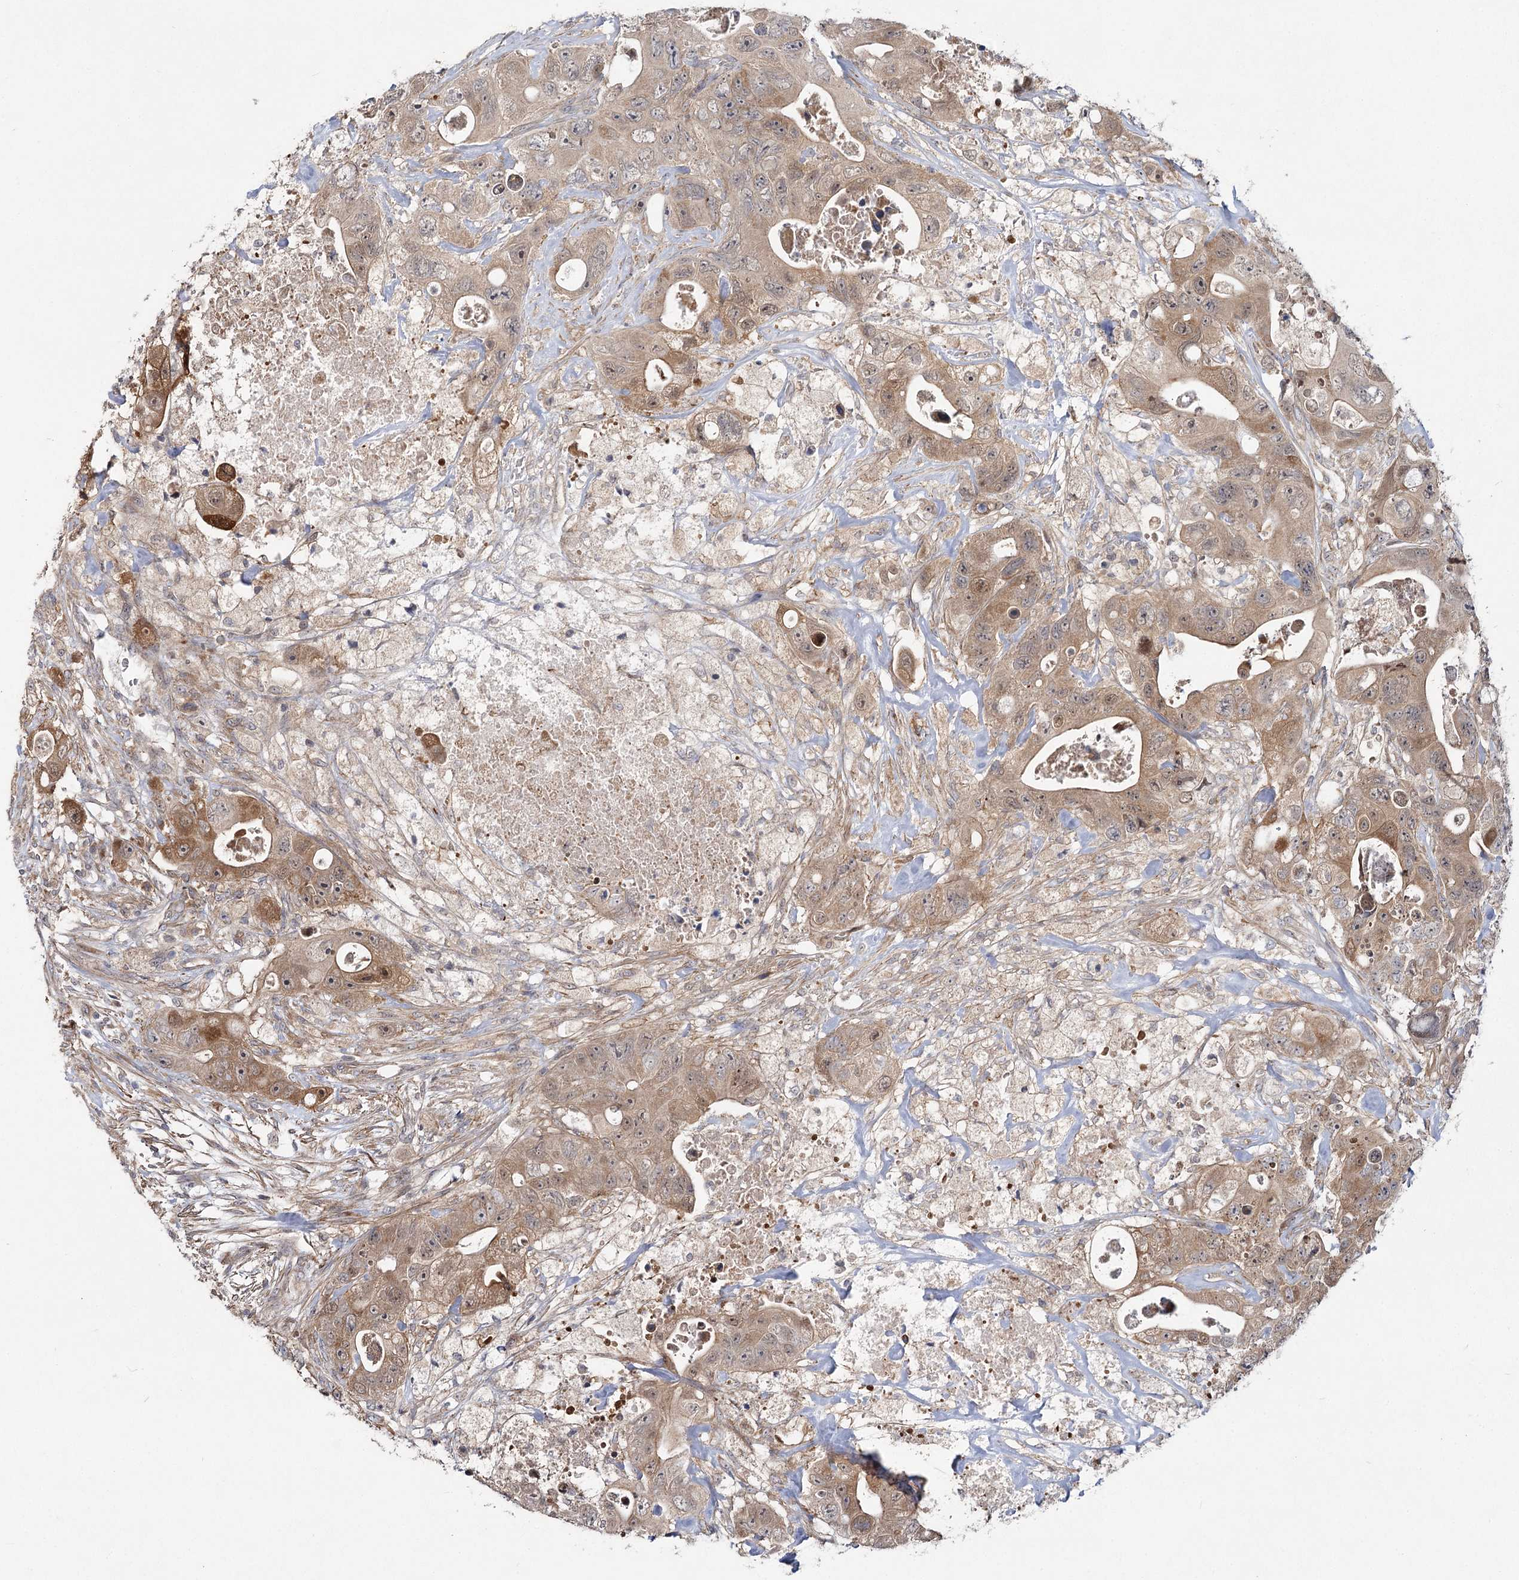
{"staining": {"intensity": "moderate", "quantity": ">75%", "location": "cytoplasmic/membranous"}, "tissue": "colorectal cancer", "cell_type": "Tumor cells", "image_type": "cancer", "snomed": [{"axis": "morphology", "description": "Adenocarcinoma, NOS"}, {"axis": "topography", "description": "Colon"}], "caption": "This is an image of IHC staining of adenocarcinoma (colorectal), which shows moderate positivity in the cytoplasmic/membranous of tumor cells.", "gene": "TBC1D9B", "patient": {"sex": "female", "age": 46}}